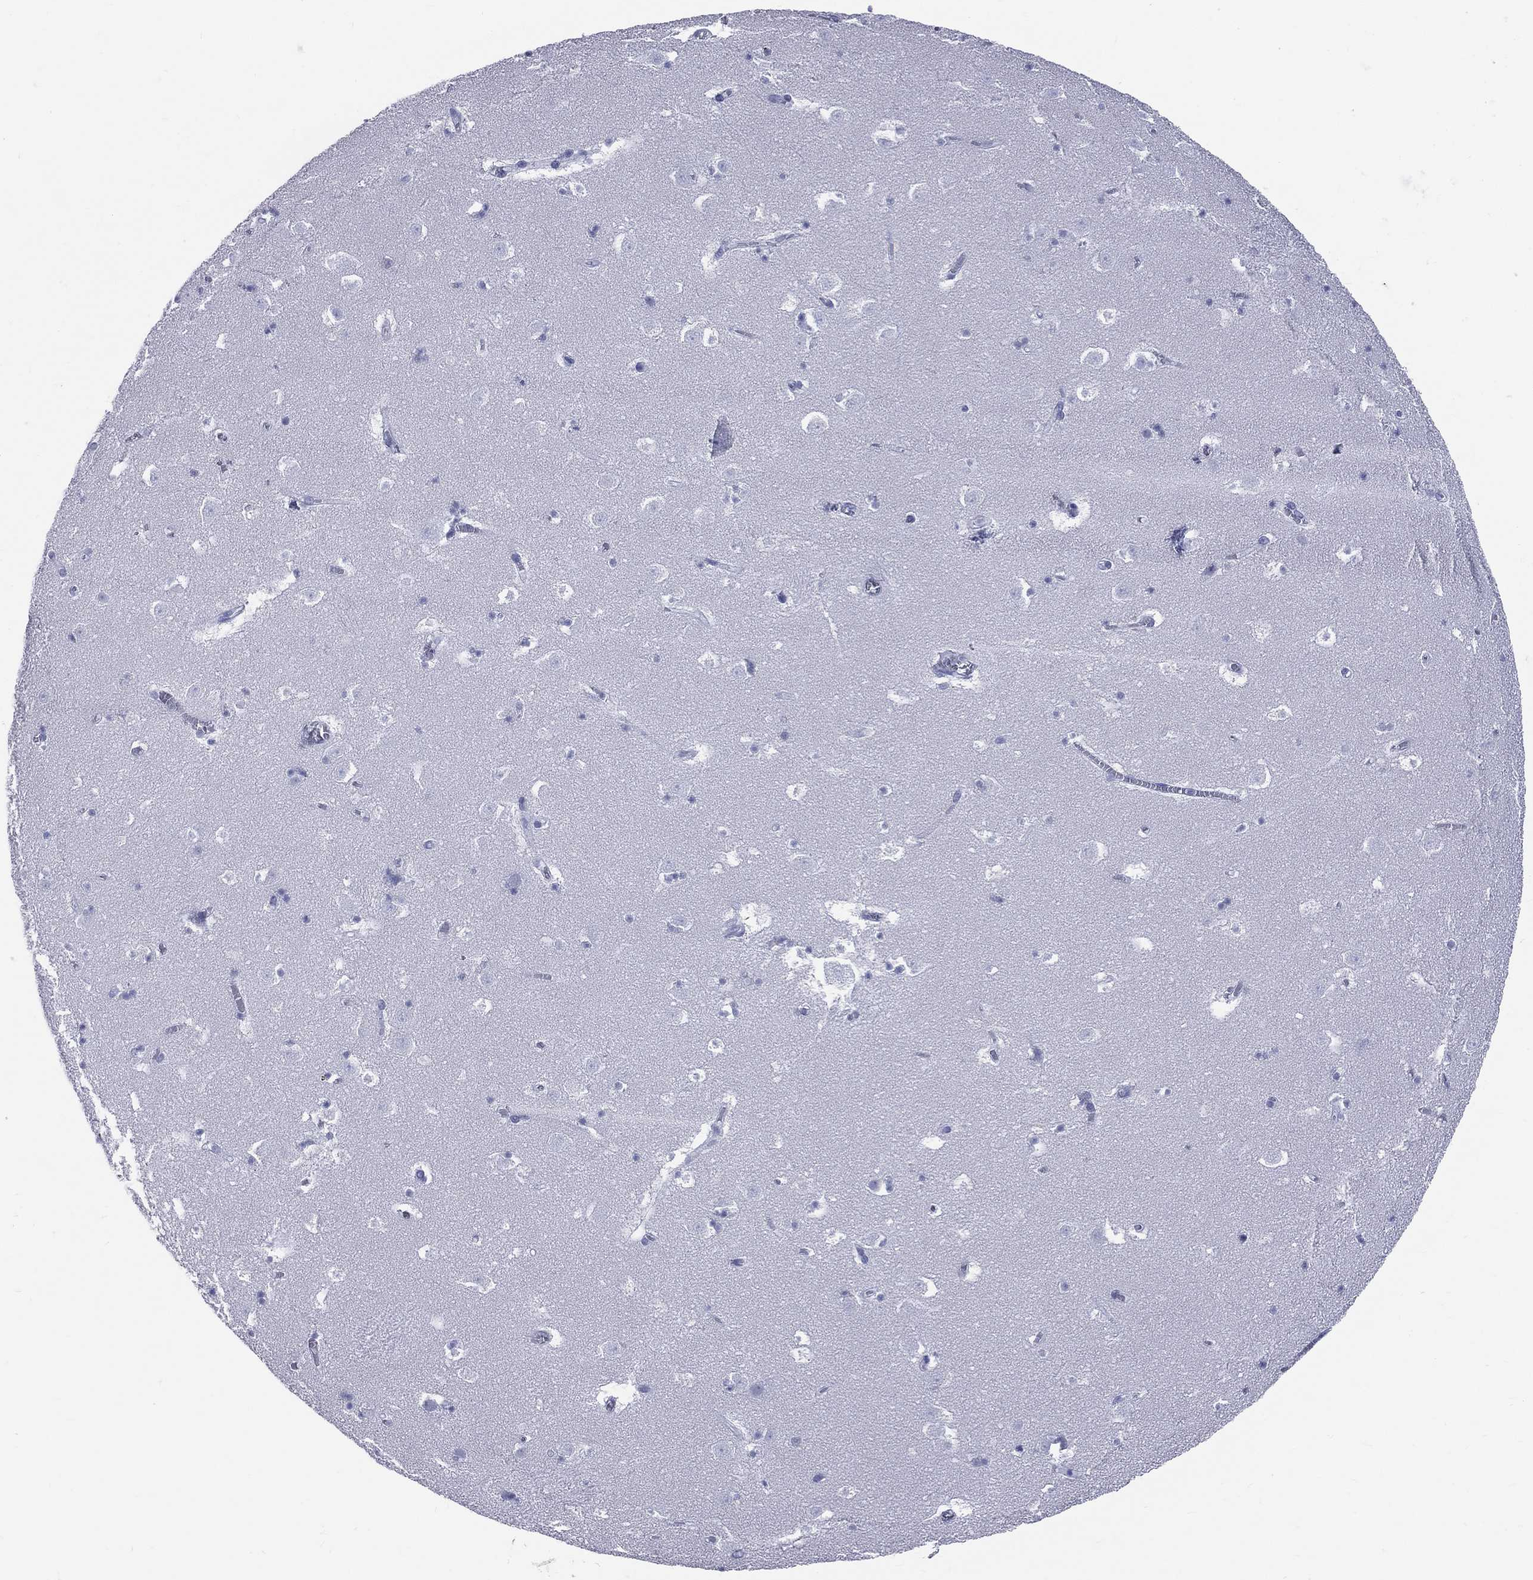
{"staining": {"intensity": "negative", "quantity": "none", "location": "none"}, "tissue": "caudate", "cell_type": "Glial cells", "image_type": "normal", "snomed": [{"axis": "morphology", "description": "Normal tissue, NOS"}, {"axis": "topography", "description": "Lateral ventricle wall"}], "caption": "An immunohistochemistry (IHC) micrograph of normal caudate is shown. There is no staining in glial cells of caudate. Nuclei are stained in blue.", "gene": "MLLT10", "patient": {"sex": "female", "age": 42}}